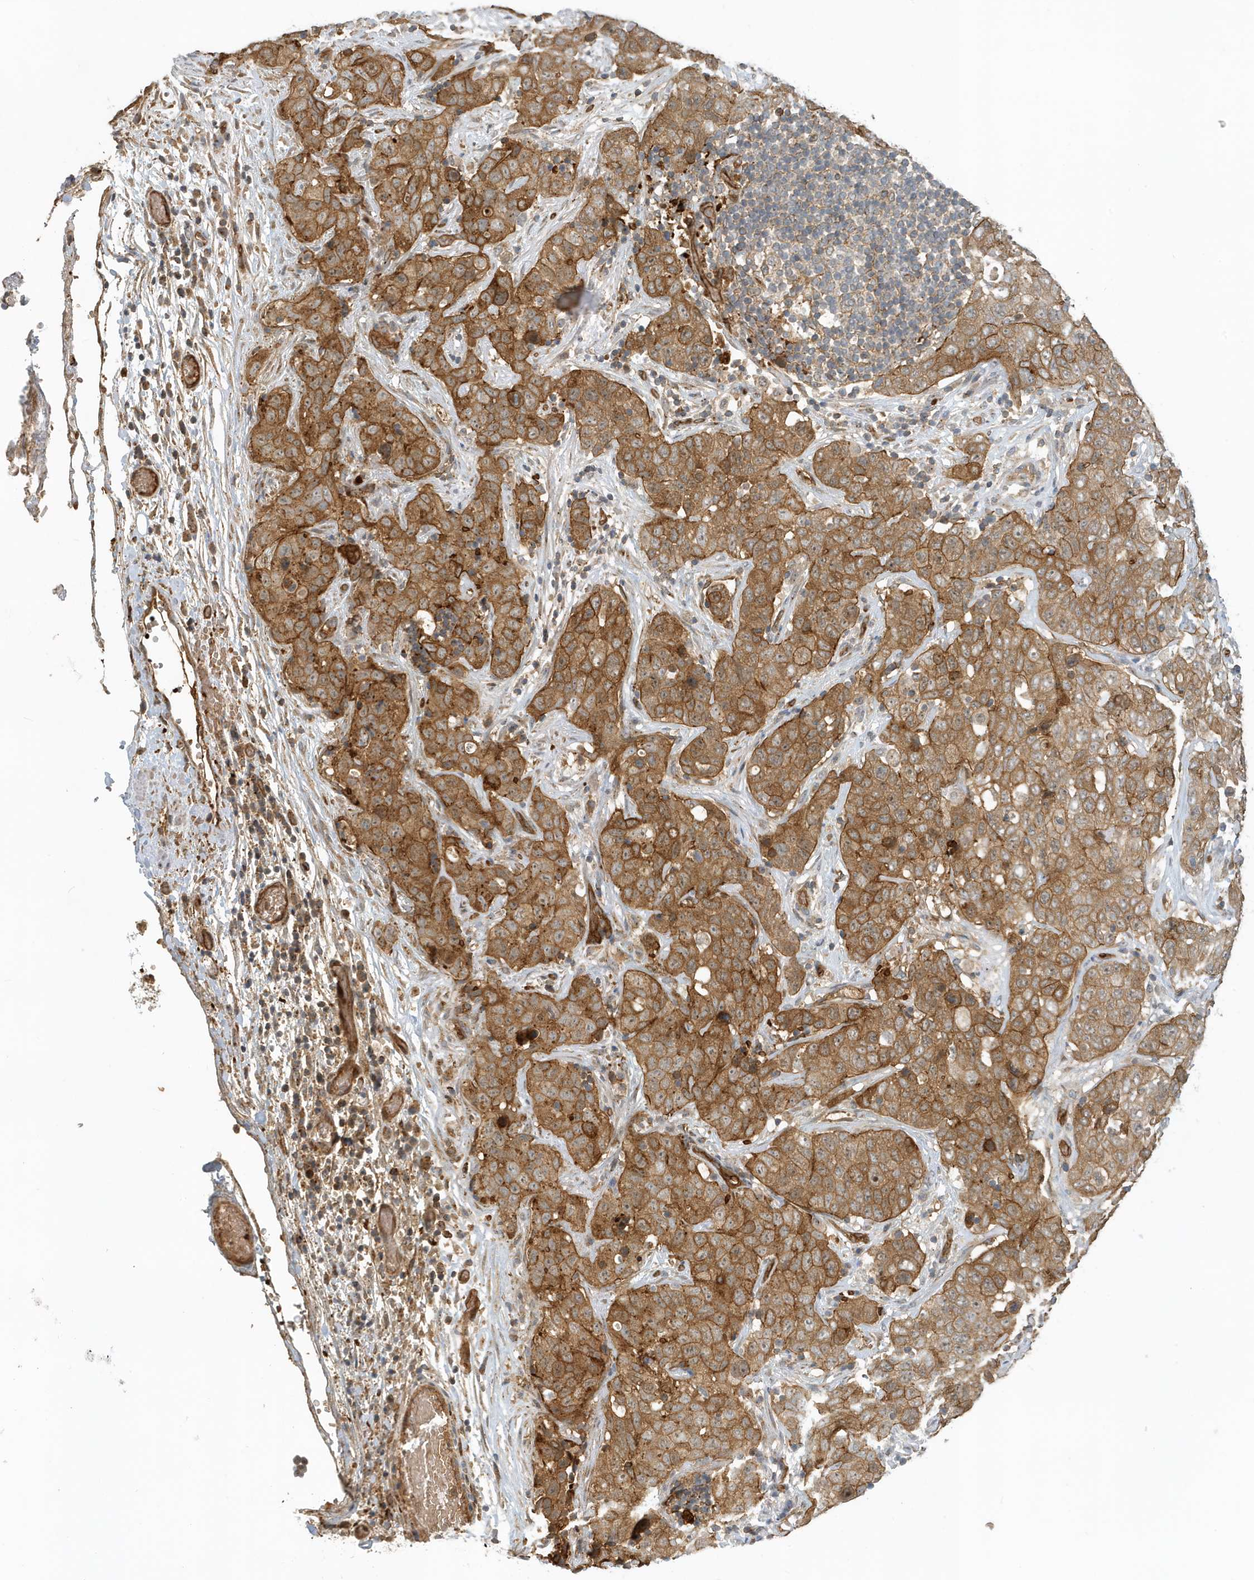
{"staining": {"intensity": "moderate", "quantity": ">75%", "location": "cytoplasmic/membranous"}, "tissue": "stomach cancer", "cell_type": "Tumor cells", "image_type": "cancer", "snomed": [{"axis": "morphology", "description": "Normal tissue, NOS"}, {"axis": "morphology", "description": "Adenocarcinoma, NOS"}, {"axis": "topography", "description": "Lymph node"}, {"axis": "topography", "description": "Stomach"}], "caption": "IHC (DAB (3,3'-diaminobenzidine)) staining of adenocarcinoma (stomach) exhibits moderate cytoplasmic/membranous protein staining in about >75% of tumor cells.", "gene": "FYCO1", "patient": {"sex": "male", "age": 48}}